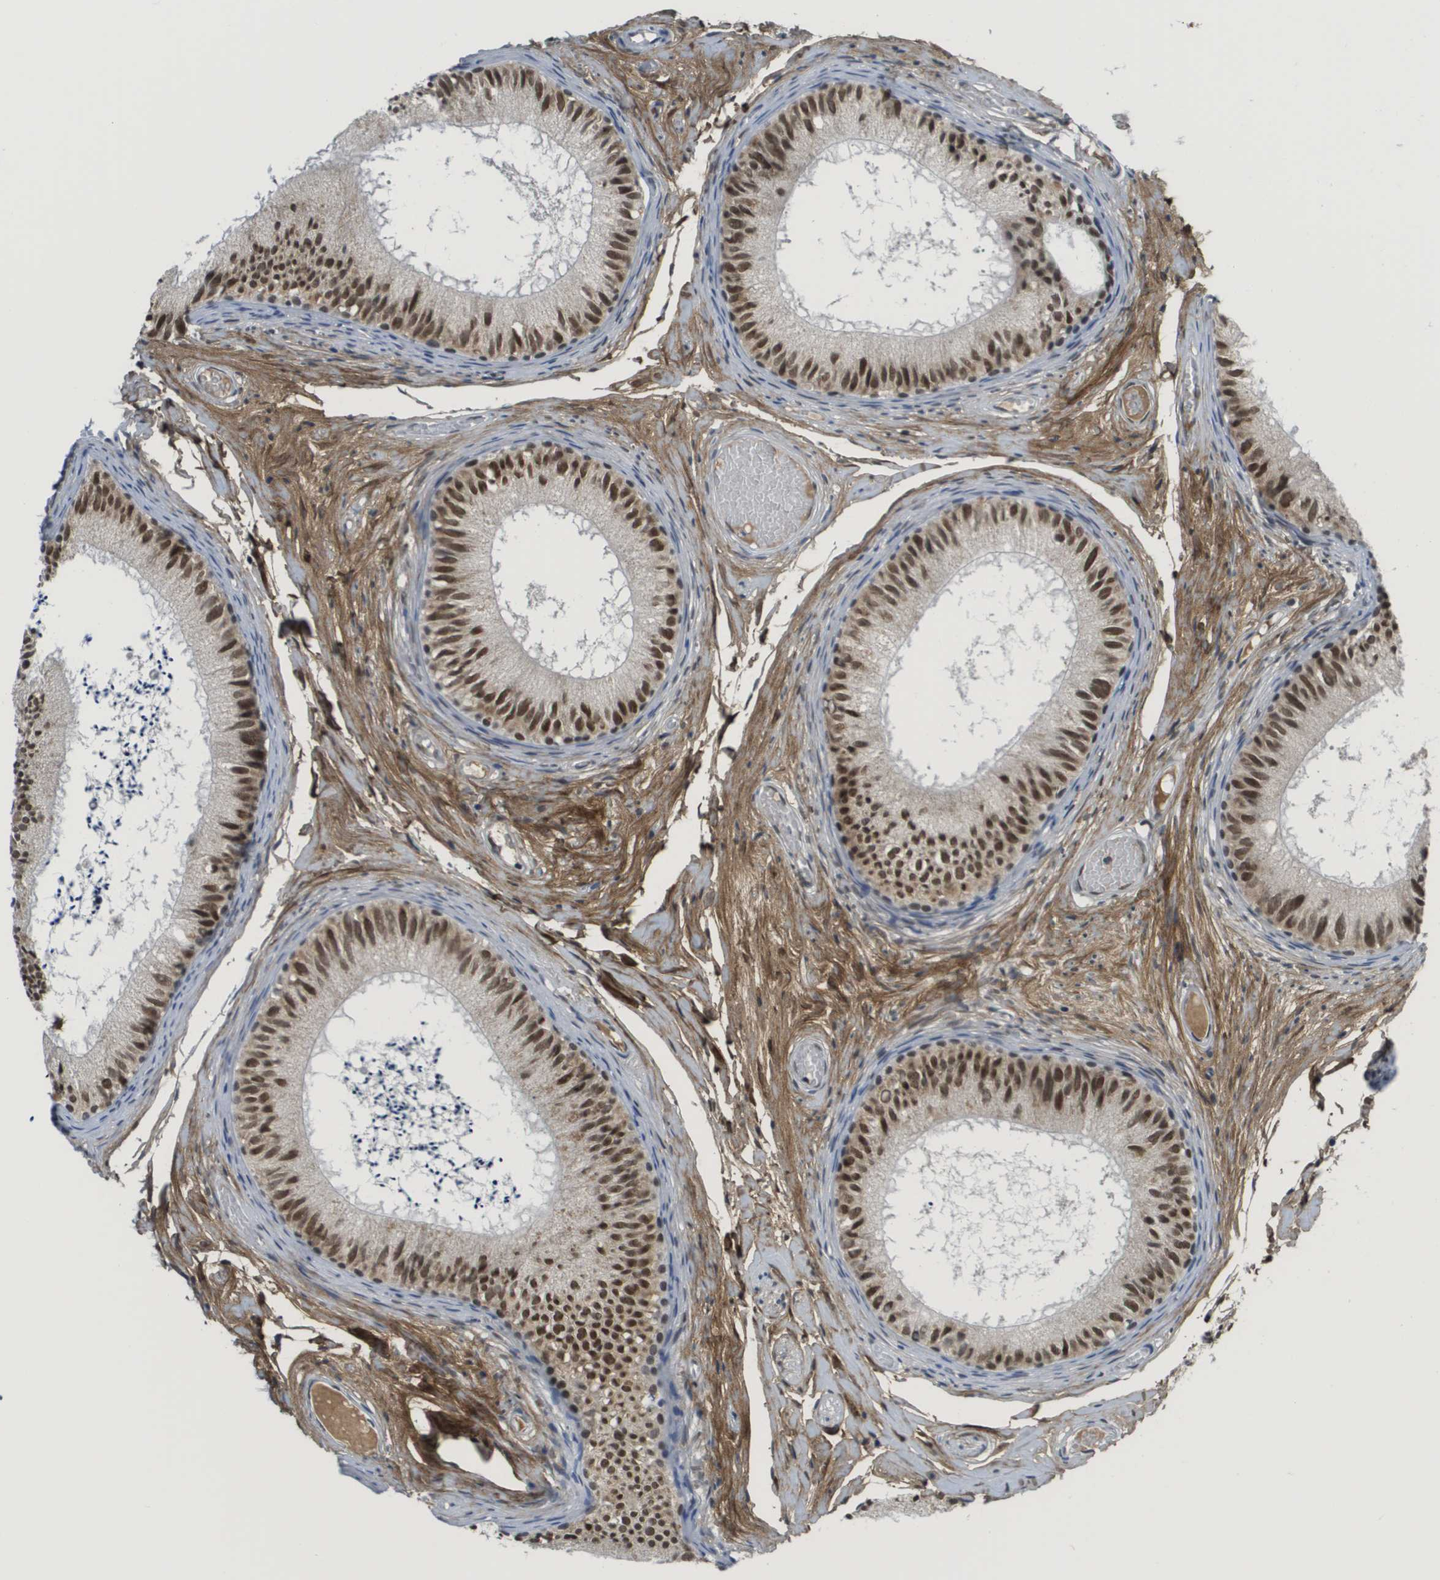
{"staining": {"intensity": "strong", "quantity": ">75%", "location": "nuclear"}, "tissue": "epididymis", "cell_type": "Glandular cells", "image_type": "normal", "snomed": [{"axis": "morphology", "description": "Normal tissue, NOS"}, {"axis": "topography", "description": "Epididymis"}], "caption": "Protein staining of normal epididymis reveals strong nuclear positivity in approximately >75% of glandular cells.", "gene": "SMARCAD1", "patient": {"sex": "male", "age": 46}}